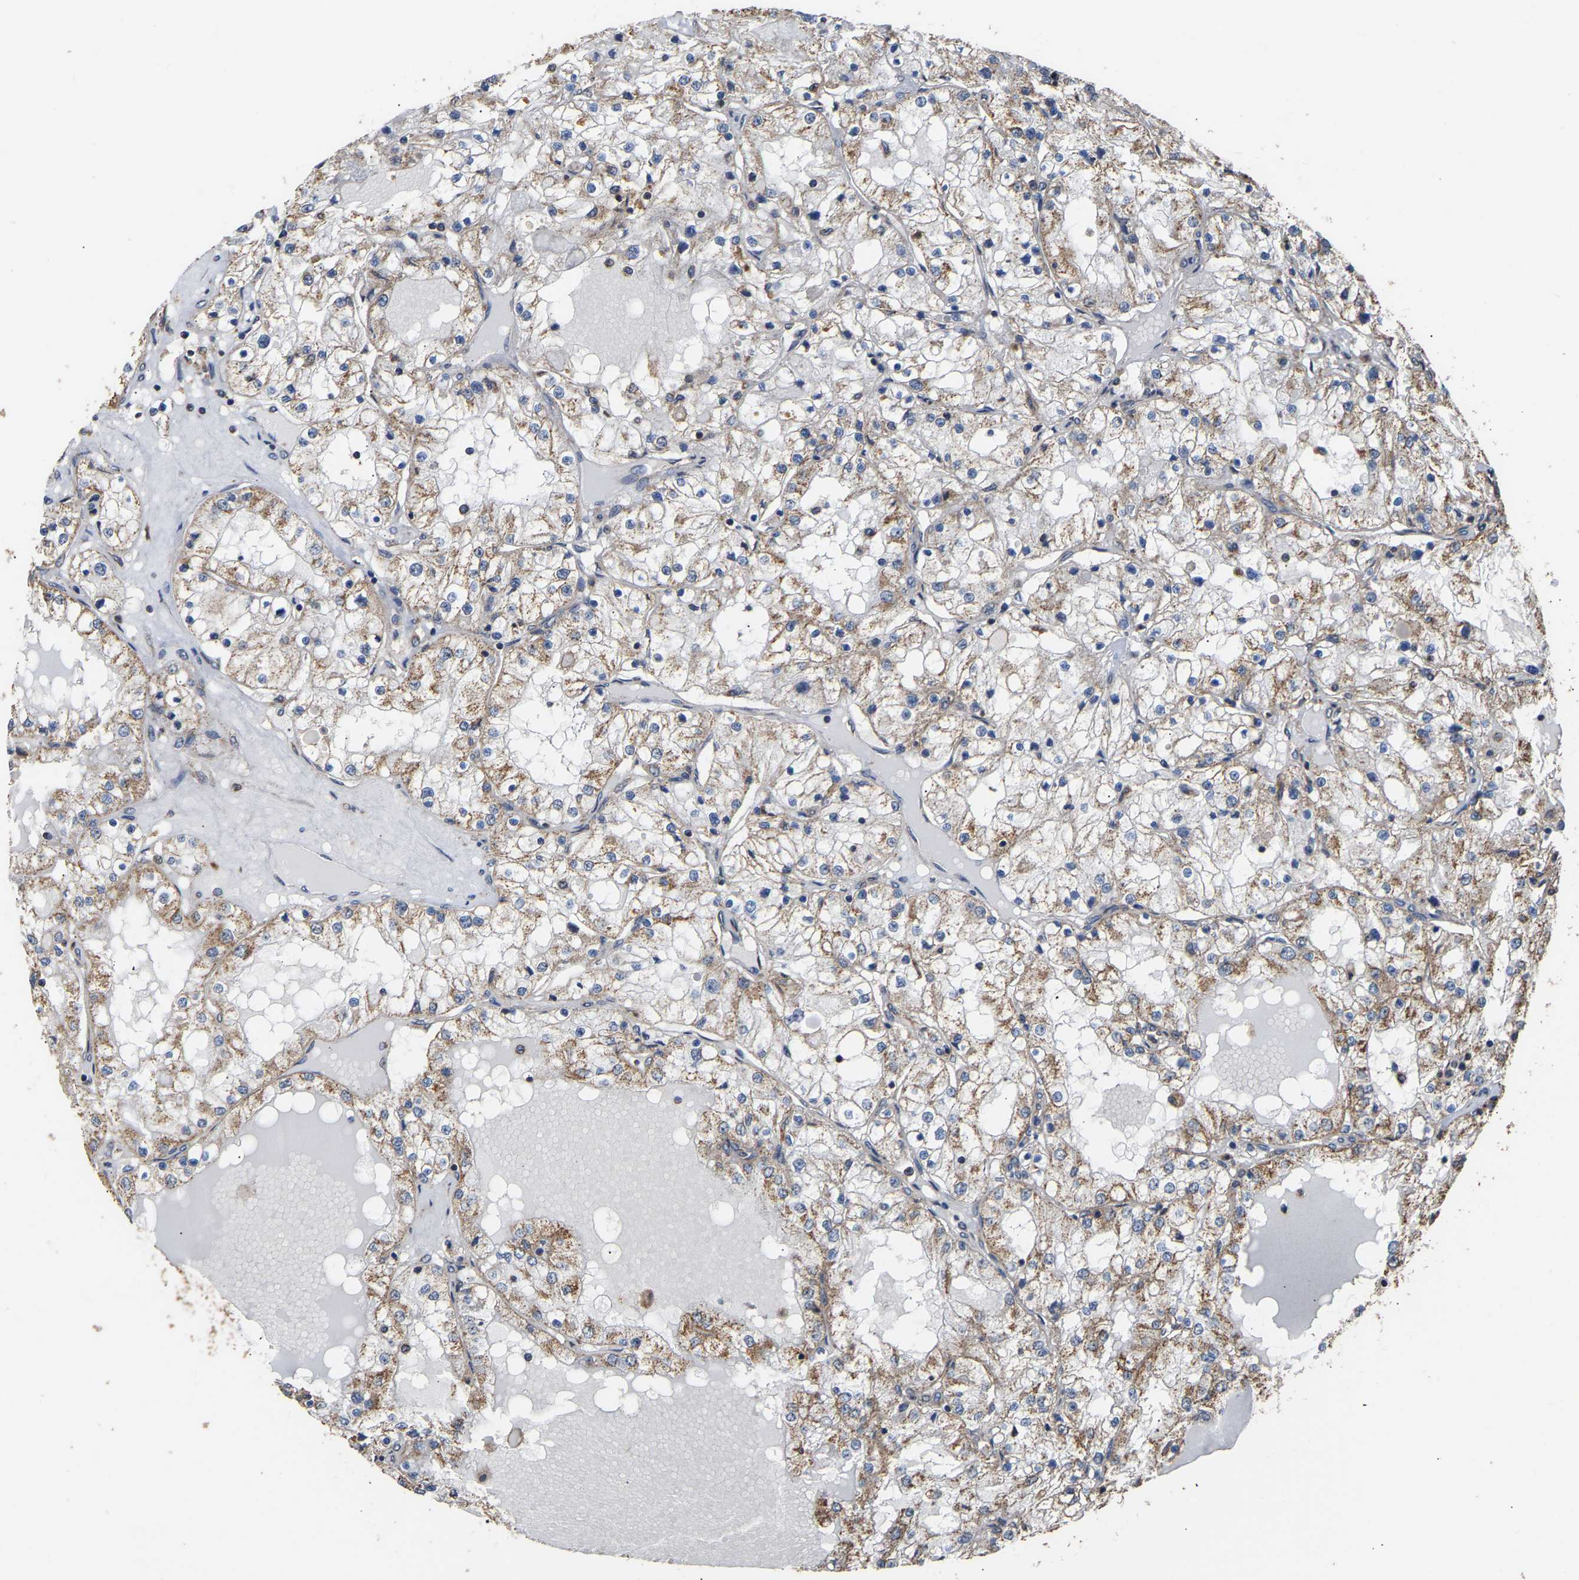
{"staining": {"intensity": "moderate", "quantity": ">75%", "location": "cytoplasmic/membranous"}, "tissue": "renal cancer", "cell_type": "Tumor cells", "image_type": "cancer", "snomed": [{"axis": "morphology", "description": "Adenocarcinoma, NOS"}, {"axis": "topography", "description": "Kidney"}], "caption": "Immunohistochemical staining of renal cancer displays medium levels of moderate cytoplasmic/membranous protein expression in approximately >75% of tumor cells.", "gene": "ZNF26", "patient": {"sex": "male", "age": 68}}